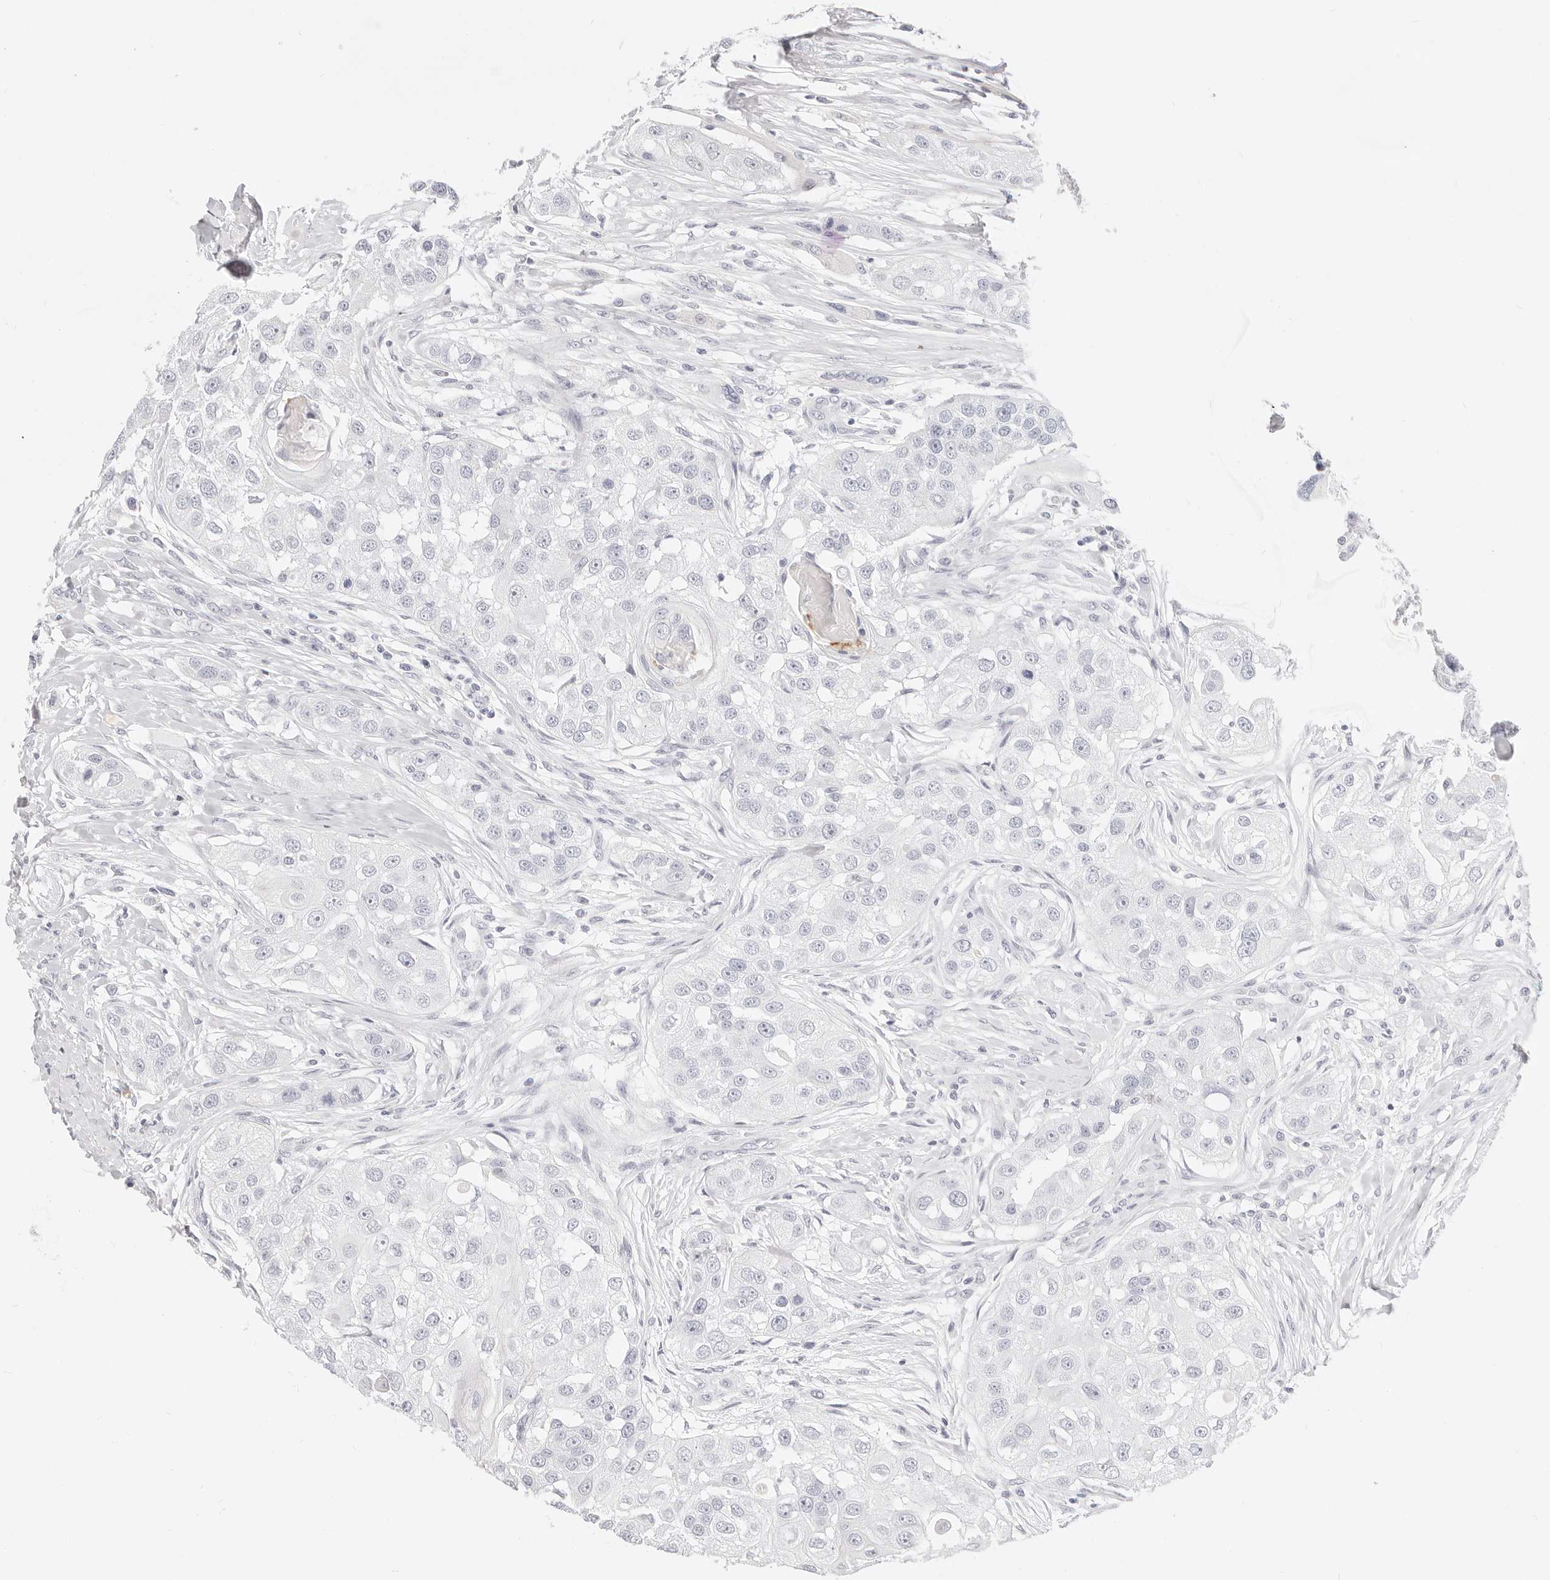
{"staining": {"intensity": "negative", "quantity": "none", "location": "none"}, "tissue": "head and neck cancer", "cell_type": "Tumor cells", "image_type": "cancer", "snomed": [{"axis": "morphology", "description": "Normal tissue, NOS"}, {"axis": "morphology", "description": "Squamous cell carcinoma, NOS"}, {"axis": "topography", "description": "Skeletal muscle"}, {"axis": "topography", "description": "Head-Neck"}], "caption": "High power microscopy histopathology image of an immunohistochemistry image of head and neck squamous cell carcinoma, revealing no significant positivity in tumor cells. (DAB (3,3'-diaminobenzidine) IHC visualized using brightfield microscopy, high magnification).", "gene": "CAMP", "patient": {"sex": "male", "age": 51}}